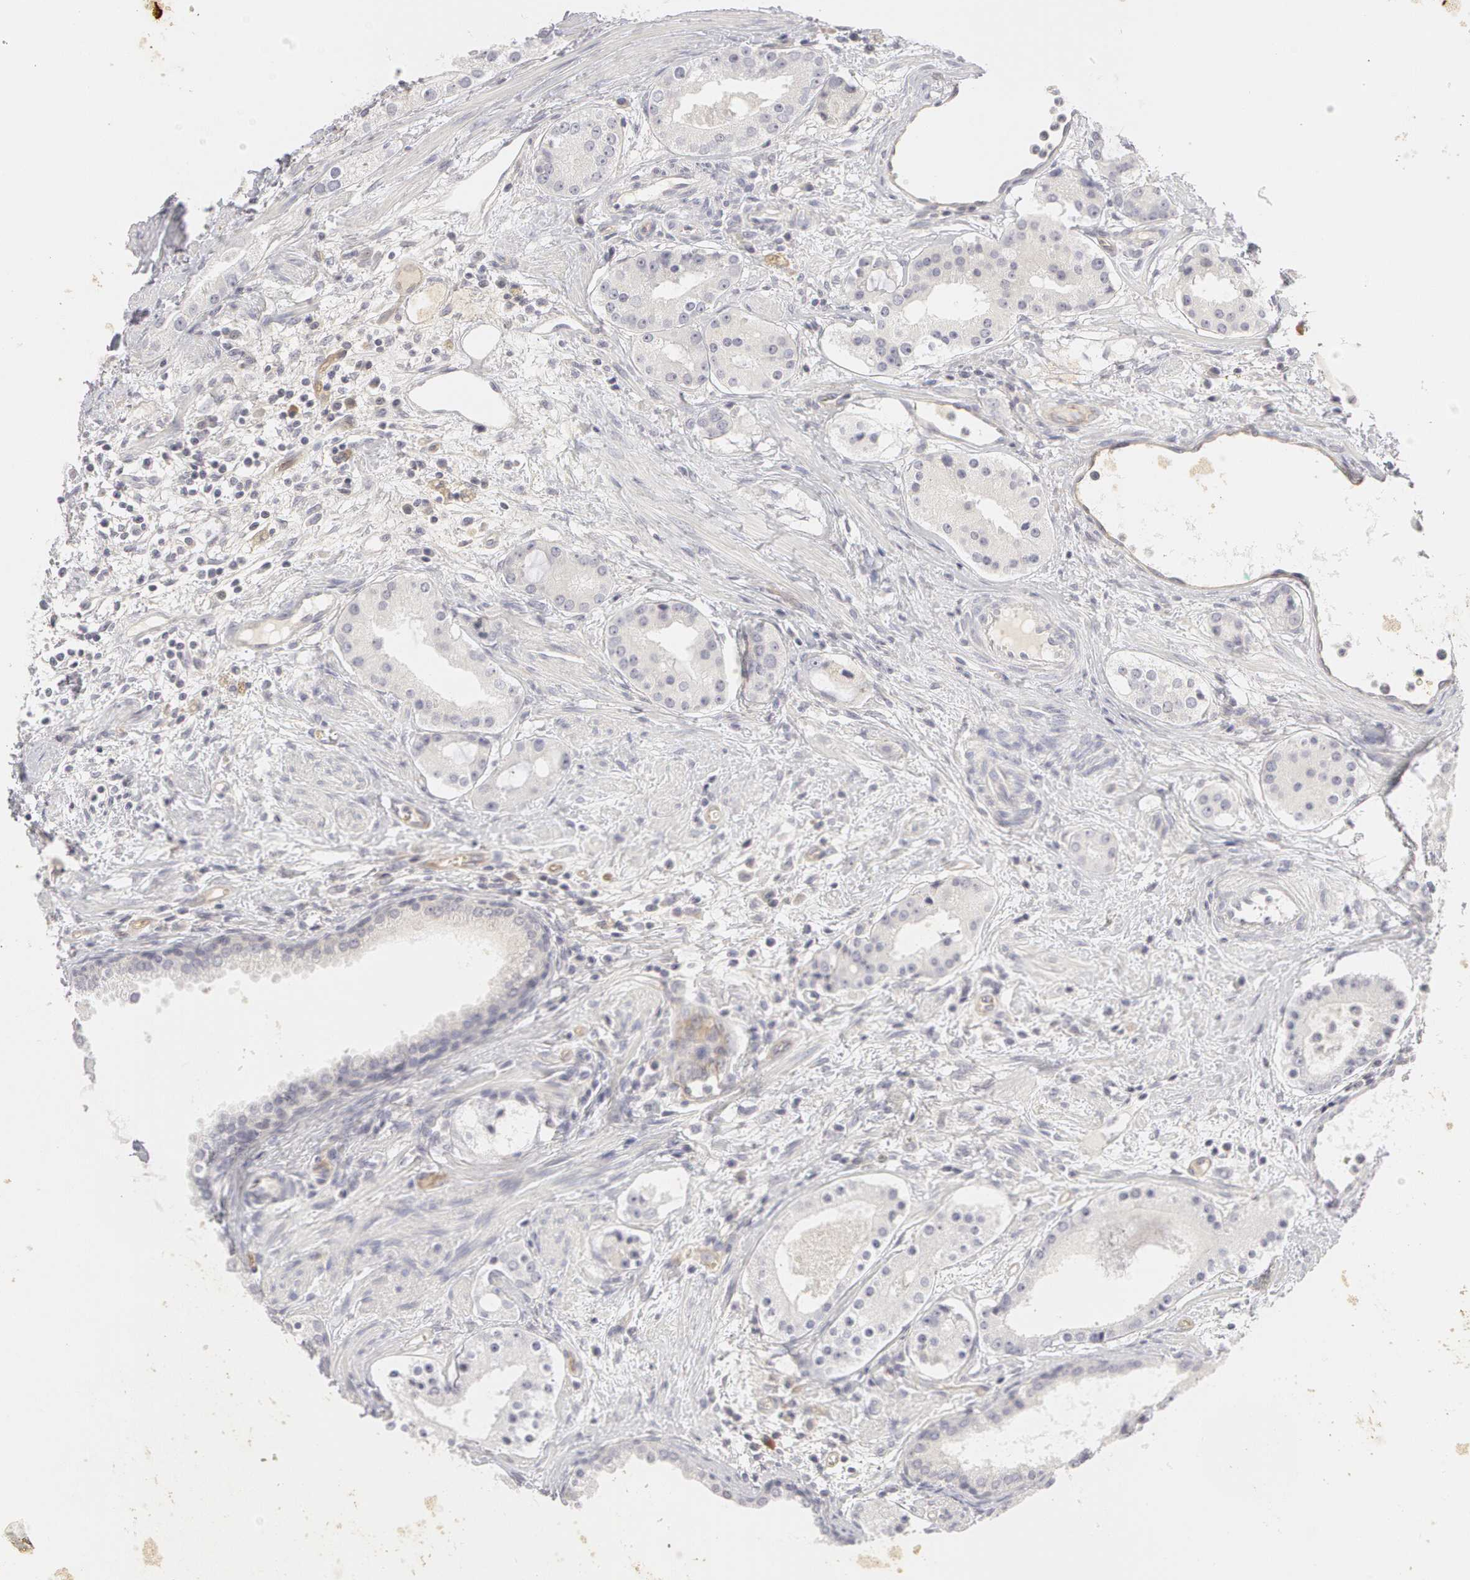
{"staining": {"intensity": "negative", "quantity": "none", "location": "none"}, "tissue": "prostate cancer", "cell_type": "Tumor cells", "image_type": "cancer", "snomed": [{"axis": "morphology", "description": "Adenocarcinoma, Medium grade"}, {"axis": "topography", "description": "Prostate"}], "caption": "The histopathology image displays no staining of tumor cells in prostate cancer.", "gene": "ABCB1", "patient": {"sex": "male", "age": 73}}